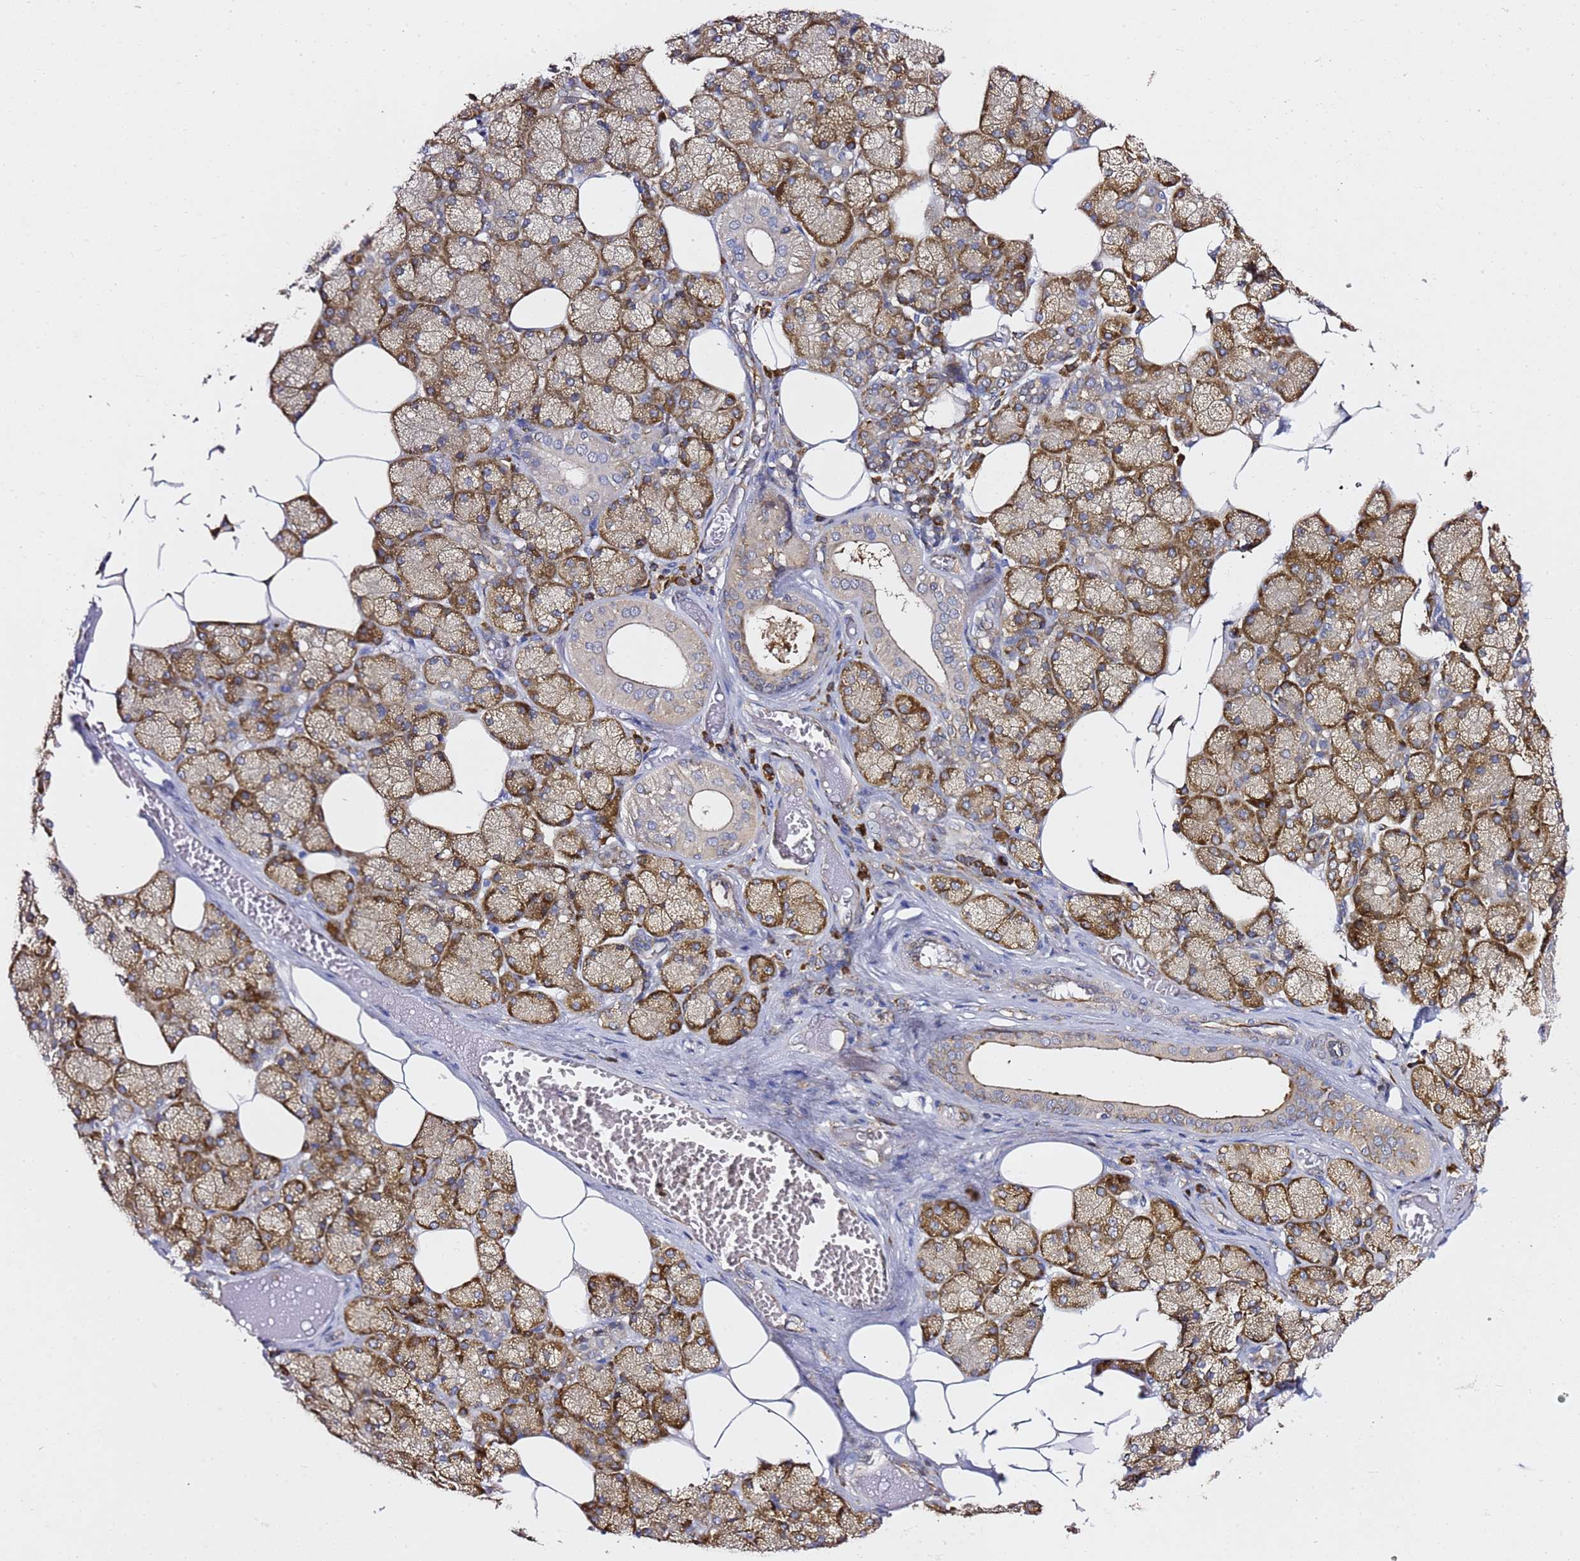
{"staining": {"intensity": "strong", "quantity": "25%-75%", "location": "cytoplasmic/membranous"}, "tissue": "salivary gland", "cell_type": "Glandular cells", "image_type": "normal", "snomed": [{"axis": "morphology", "description": "Normal tissue, NOS"}, {"axis": "topography", "description": "Salivary gland"}], "caption": "Approximately 25%-75% of glandular cells in normal salivary gland show strong cytoplasmic/membranous protein positivity as visualized by brown immunohistochemical staining.", "gene": "TPST1", "patient": {"sex": "male", "age": 62}}